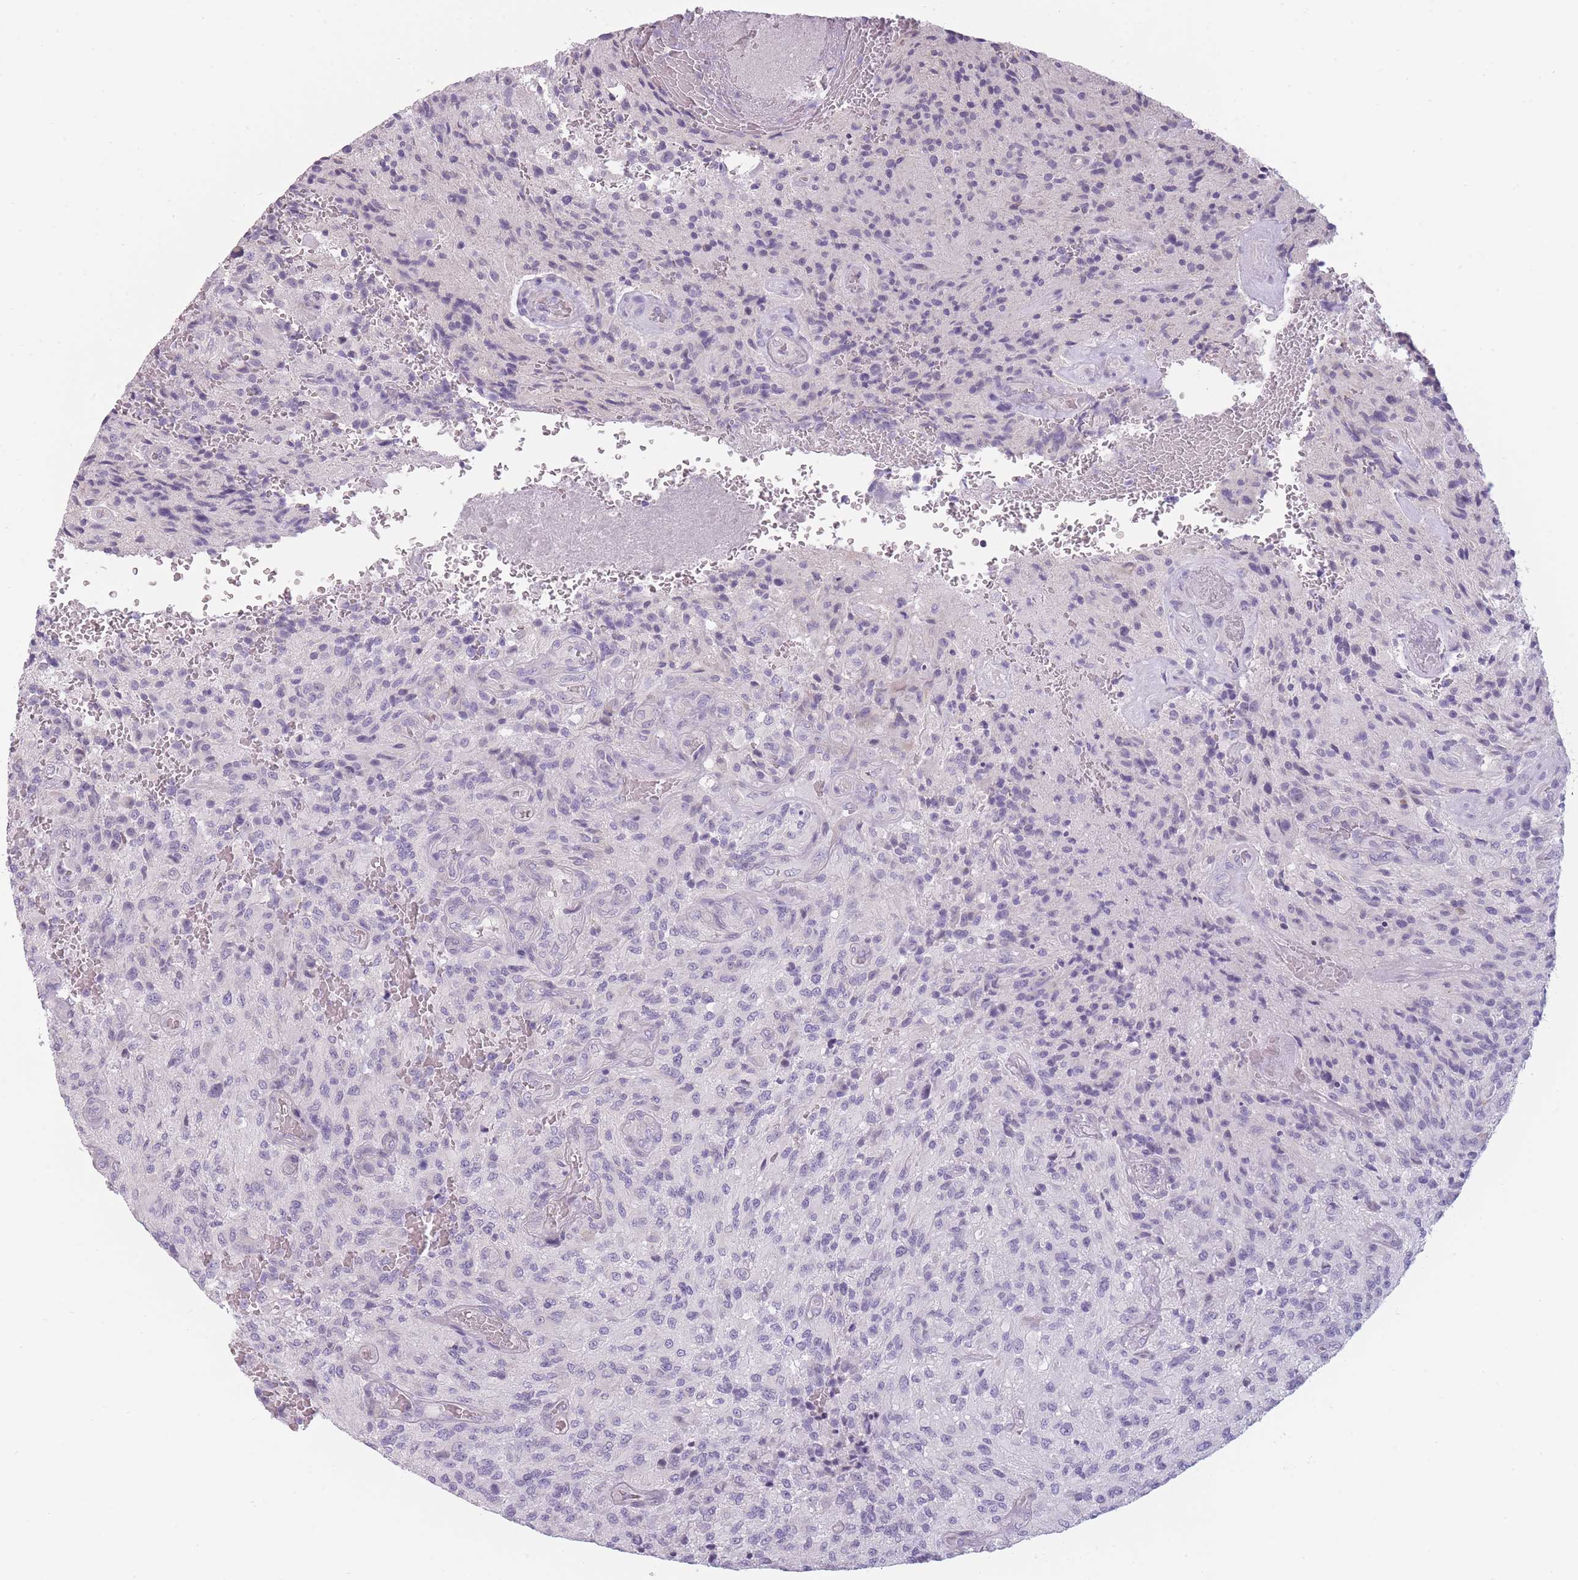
{"staining": {"intensity": "negative", "quantity": "none", "location": "none"}, "tissue": "glioma", "cell_type": "Tumor cells", "image_type": "cancer", "snomed": [{"axis": "morphology", "description": "Normal tissue, NOS"}, {"axis": "morphology", "description": "Glioma, malignant, High grade"}, {"axis": "topography", "description": "Cerebral cortex"}], "caption": "Malignant glioma (high-grade) was stained to show a protein in brown. There is no significant expression in tumor cells.", "gene": "TMEM236", "patient": {"sex": "male", "age": 56}}